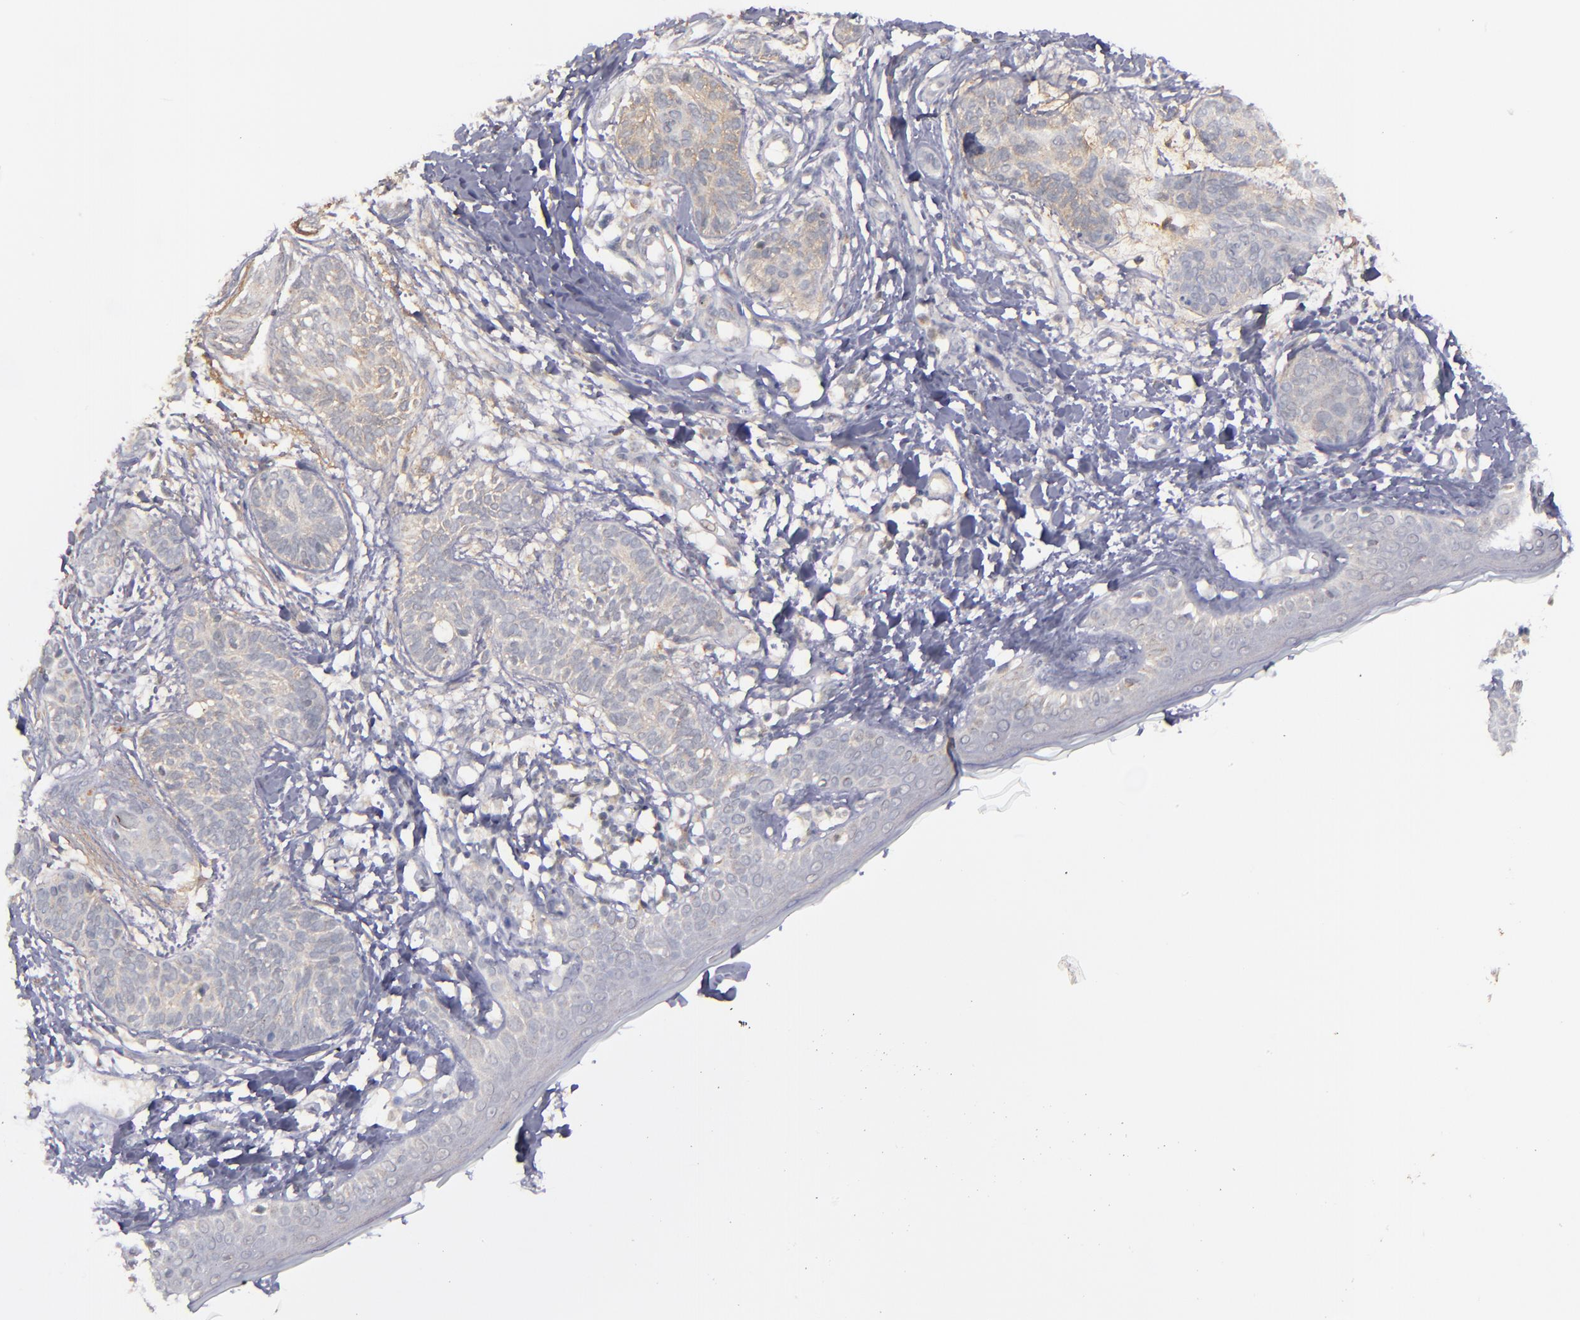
{"staining": {"intensity": "moderate", "quantity": ">75%", "location": "cytoplasmic/membranous"}, "tissue": "skin cancer", "cell_type": "Tumor cells", "image_type": "cancer", "snomed": [{"axis": "morphology", "description": "Normal tissue, NOS"}, {"axis": "morphology", "description": "Basal cell carcinoma"}, {"axis": "topography", "description": "Skin"}], "caption": "This photomicrograph shows immunohistochemistry (IHC) staining of basal cell carcinoma (skin), with medium moderate cytoplasmic/membranous positivity in about >75% of tumor cells.", "gene": "ZFYVE1", "patient": {"sex": "male", "age": 63}}